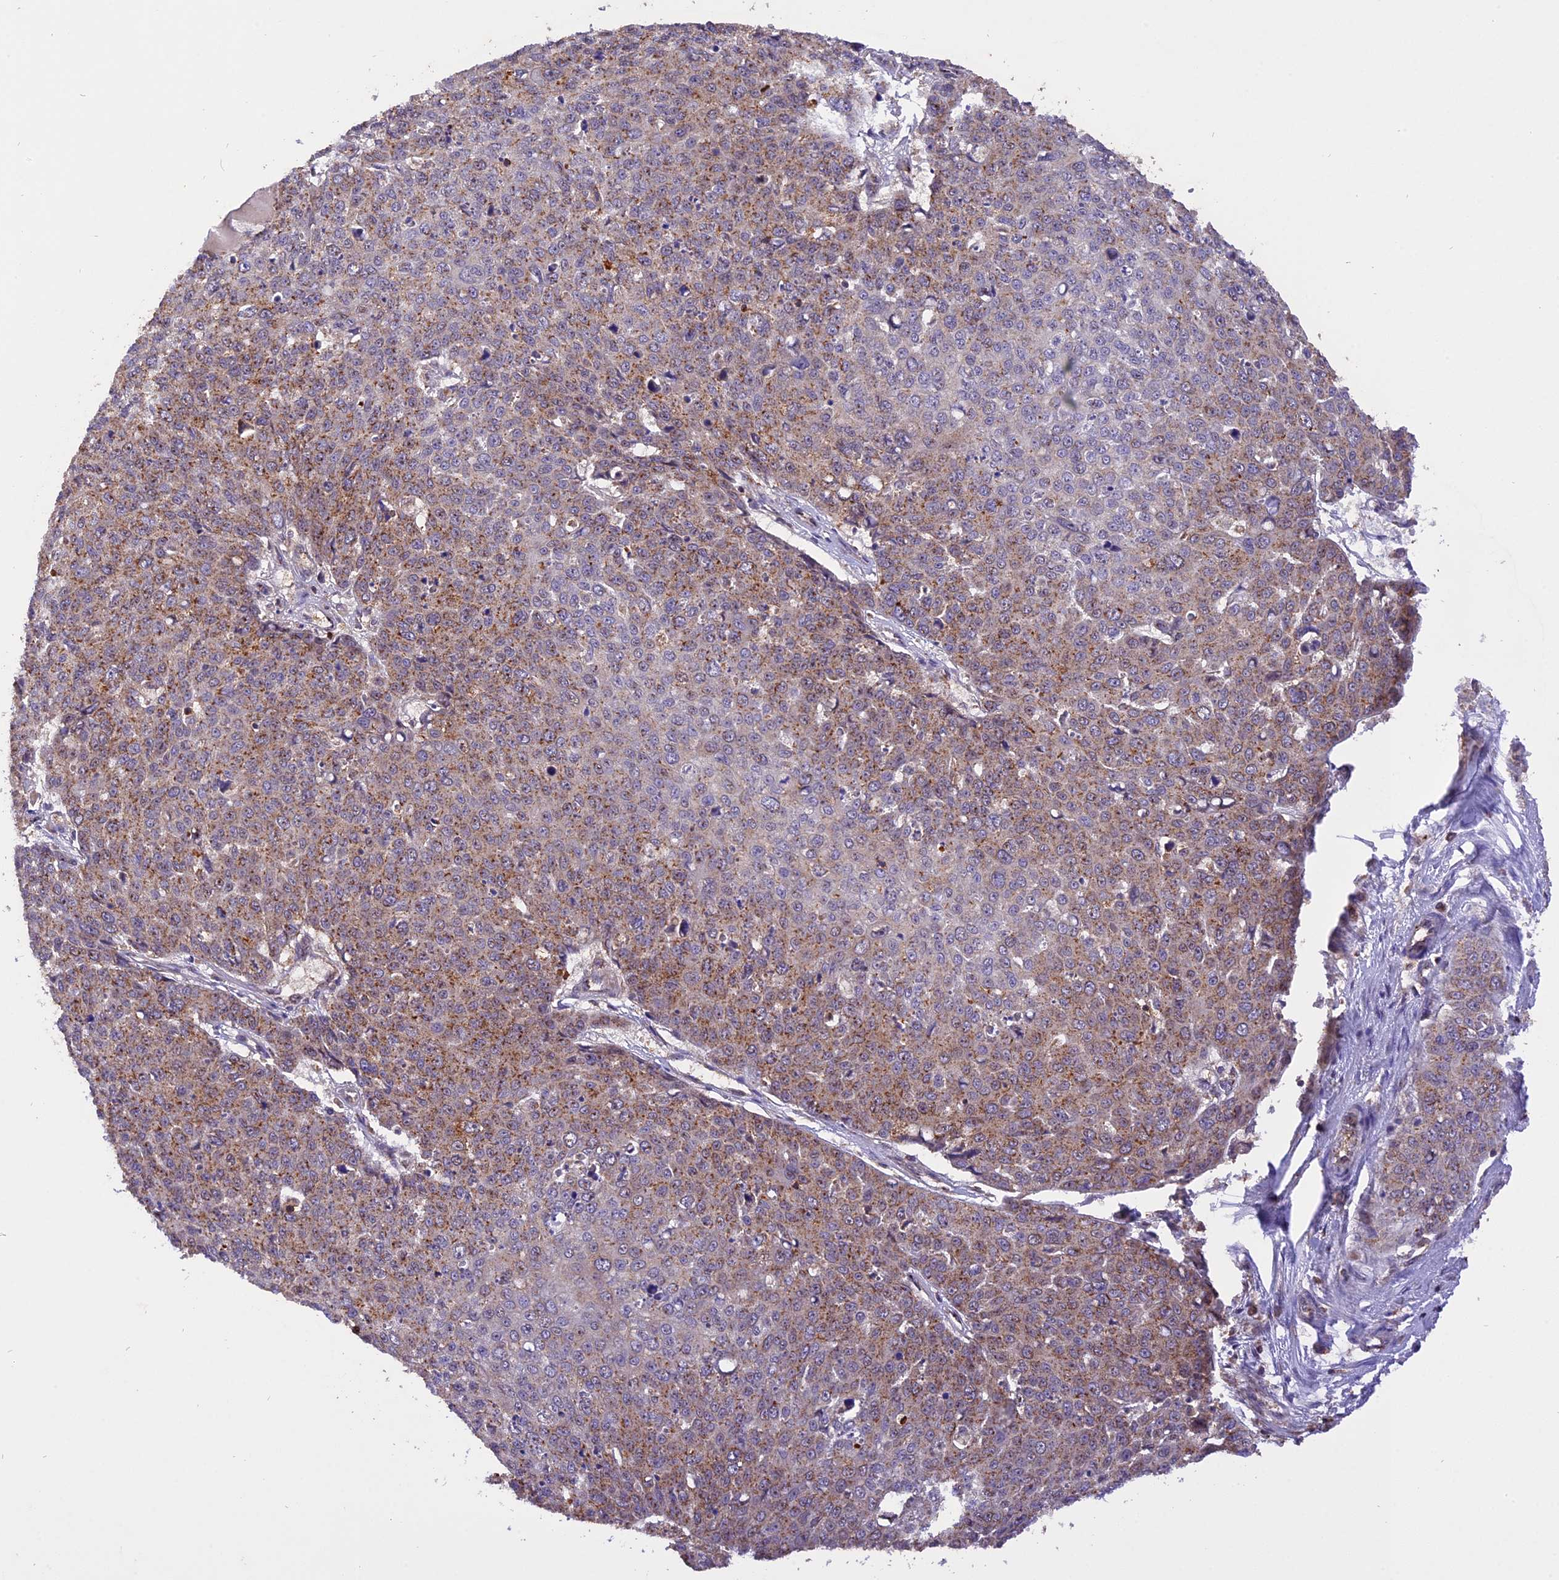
{"staining": {"intensity": "moderate", "quantity": "25%-75%", "location": "cytoplasmic/membranous"}, "tissue": "skin cancer", "cell_type": "Tumor cells", "image_type": "cancer", "snomed": [{"axis": "morphology", "description": "Squamous cell carcinoma, NOS"}, {"axis": "topography", "description": "Skin"}], "caption": "Immunohistochemistry micrograph of neoplastic tissue: human skin squamous cell carcinoma stained using immunohistochemistry (IHC) displays medium levels of moderate protein expression localized specifically in the cytoplasmic/membranous of tumor cells, appearing as a cytoplasmic/membranous brown color.", "gene": "PEX3", "patient": {"sex": "male", "age": 71}}